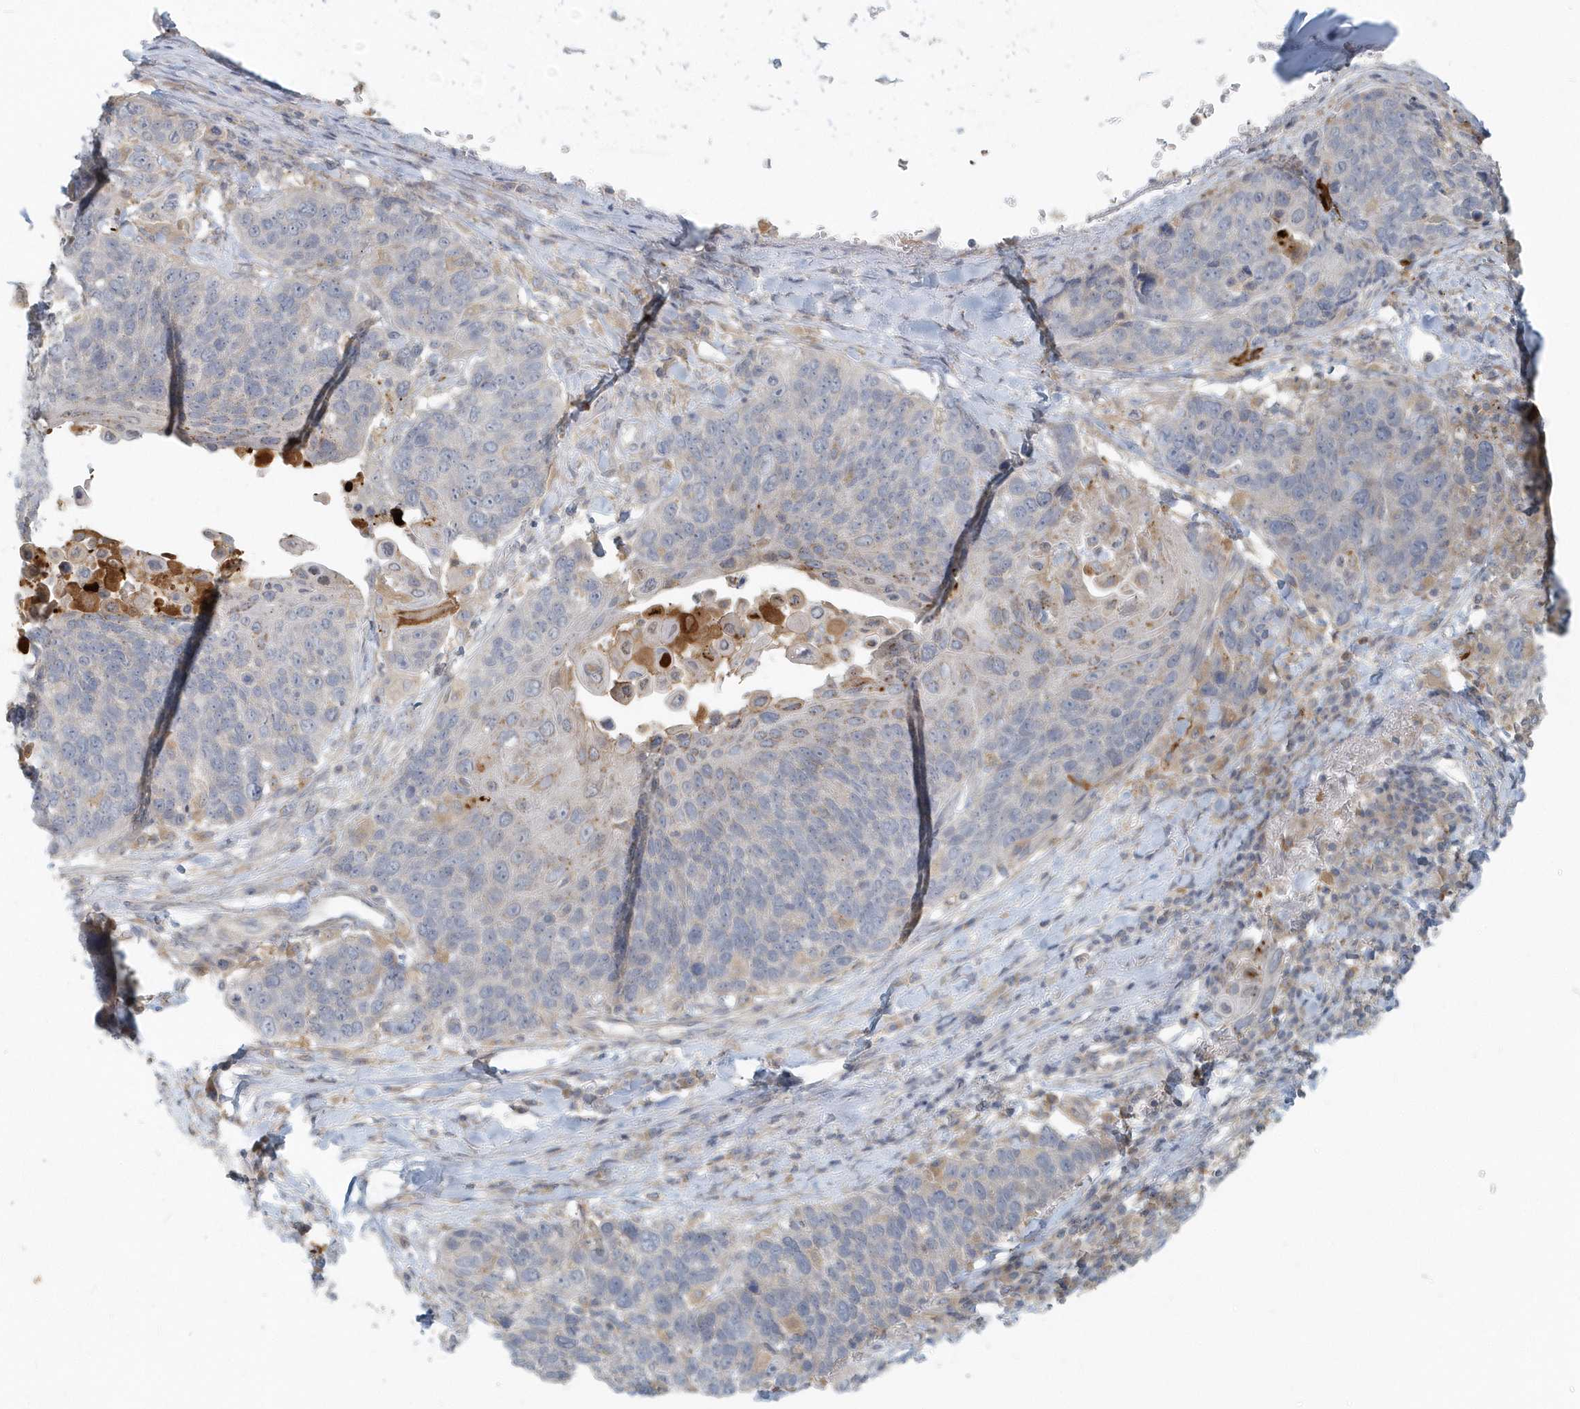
{"staining": {"intensity": "moderate", "quantity": "<25%", "location": "cytoplasmic/membranous"}, "tissue": "lung cancer", "cell_type": "Tumor cells", "image_type": "cancer", "snomed": [{"axis": "morphology", "description": "Squamous cell carcinoma, NOS"}, {"axis": "topography", "description": "Lung"}], "caption": "Immunohistochemical staining of lung squamous cell carcinoma demonstrates moderate cytoplasmic/membranous protein expression in about <25% of tumor cells.", "gene": "NAPB", "patient": {"sex": "male", "age": 66}}